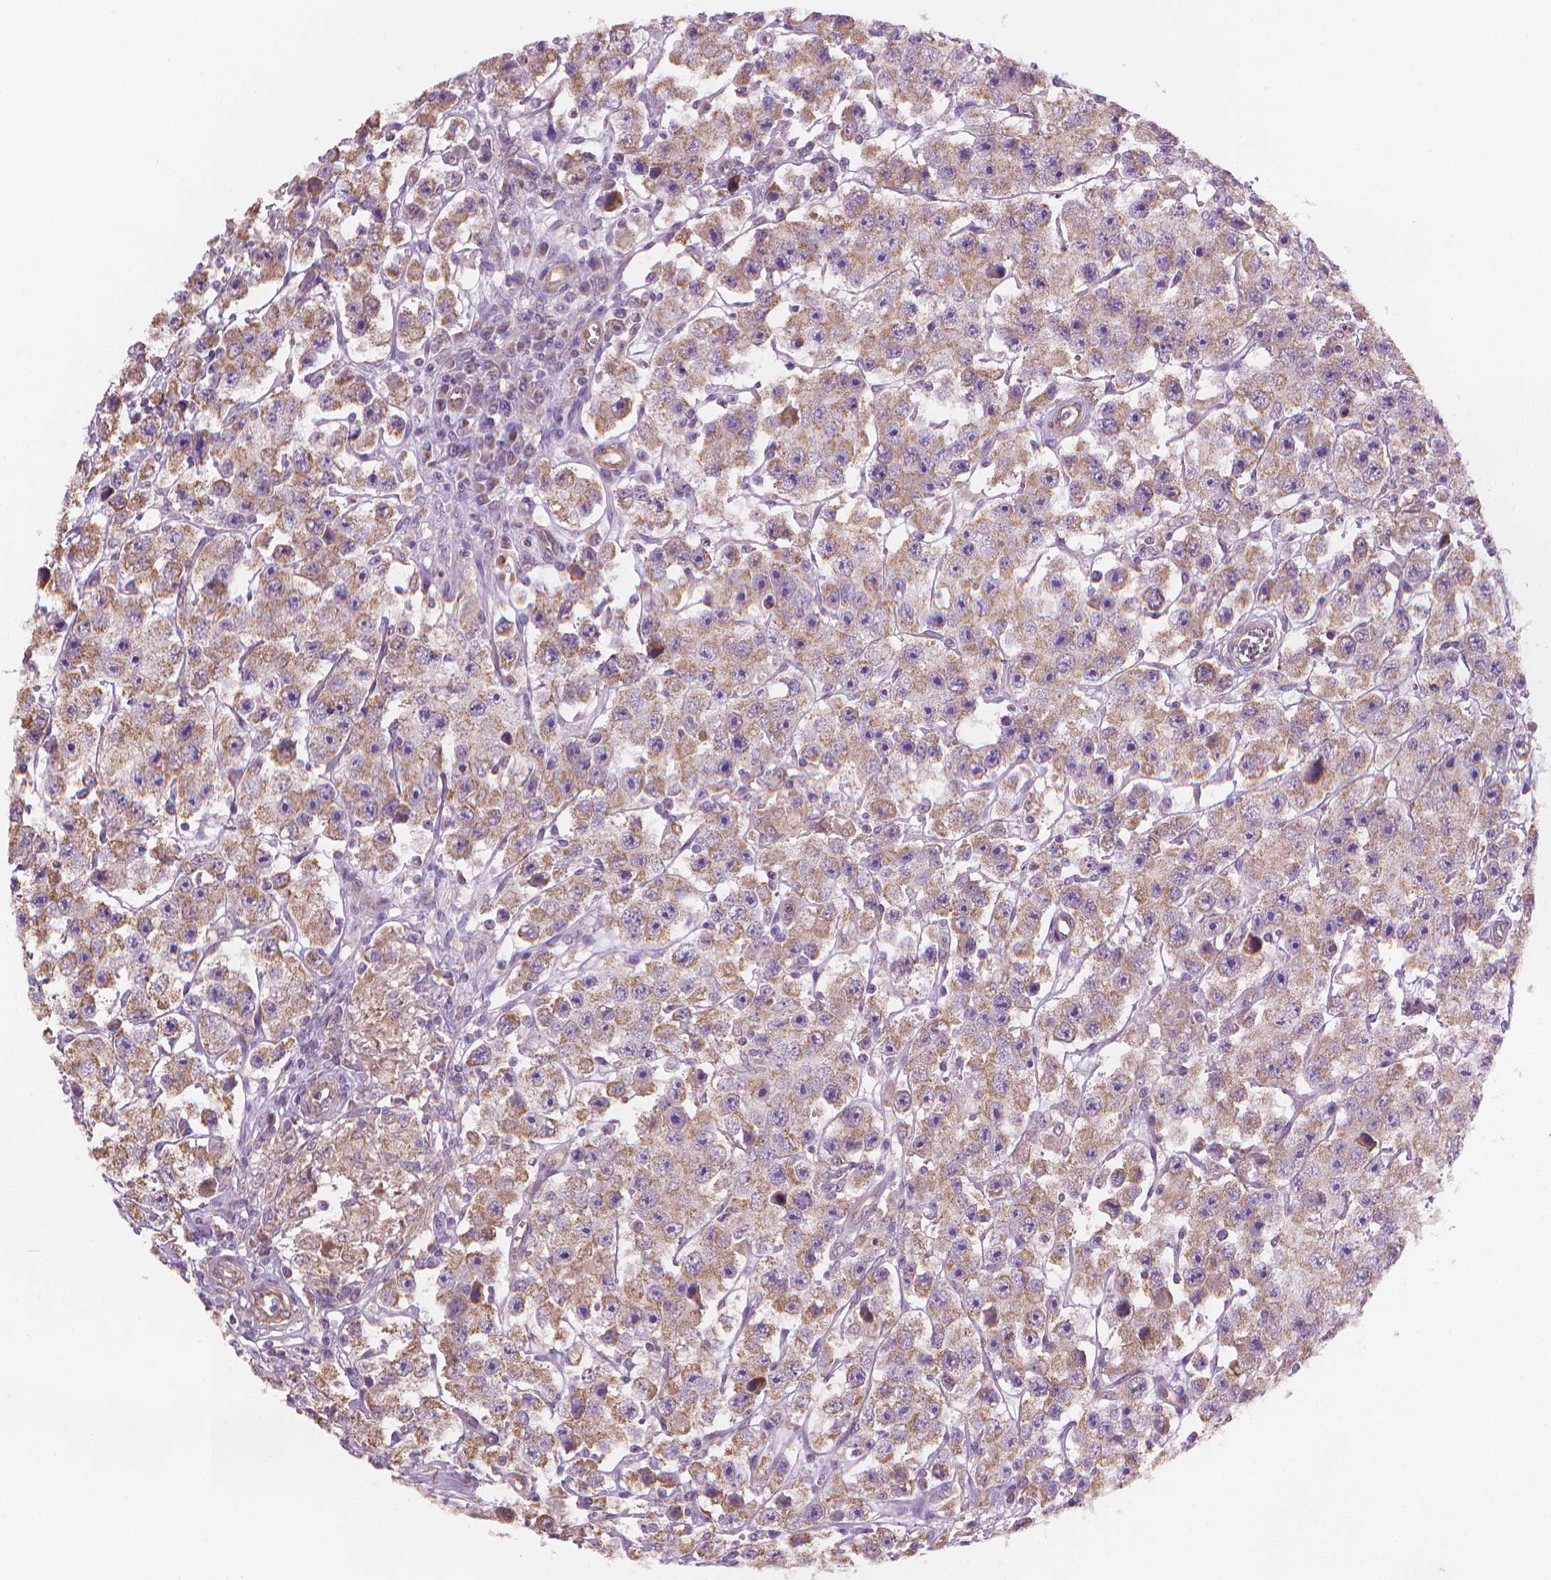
{"staining": {"intensity": "moderate", "quantity": "25%-75%", "location": "cytoplasmic/membranous"}, "tissue": "testis cancer", "cell_type": "Tumor cells", "image_type": "cancer", "snomed": [{"axis": "morphology", "description": "Seminoma, NOS"}, {"axis": "topography", "description": "Testis"}], "caption": "This histopathology image reveals testis cancer stained with immunohistochemistry to label a protein in brown. The cytoplasmic/membranous of tumor cells show moderate positivity for the protein. Nuclei are counter-stained blue.", "gene": "TTC29", "patient": {"sex": "male", "age": 45}}